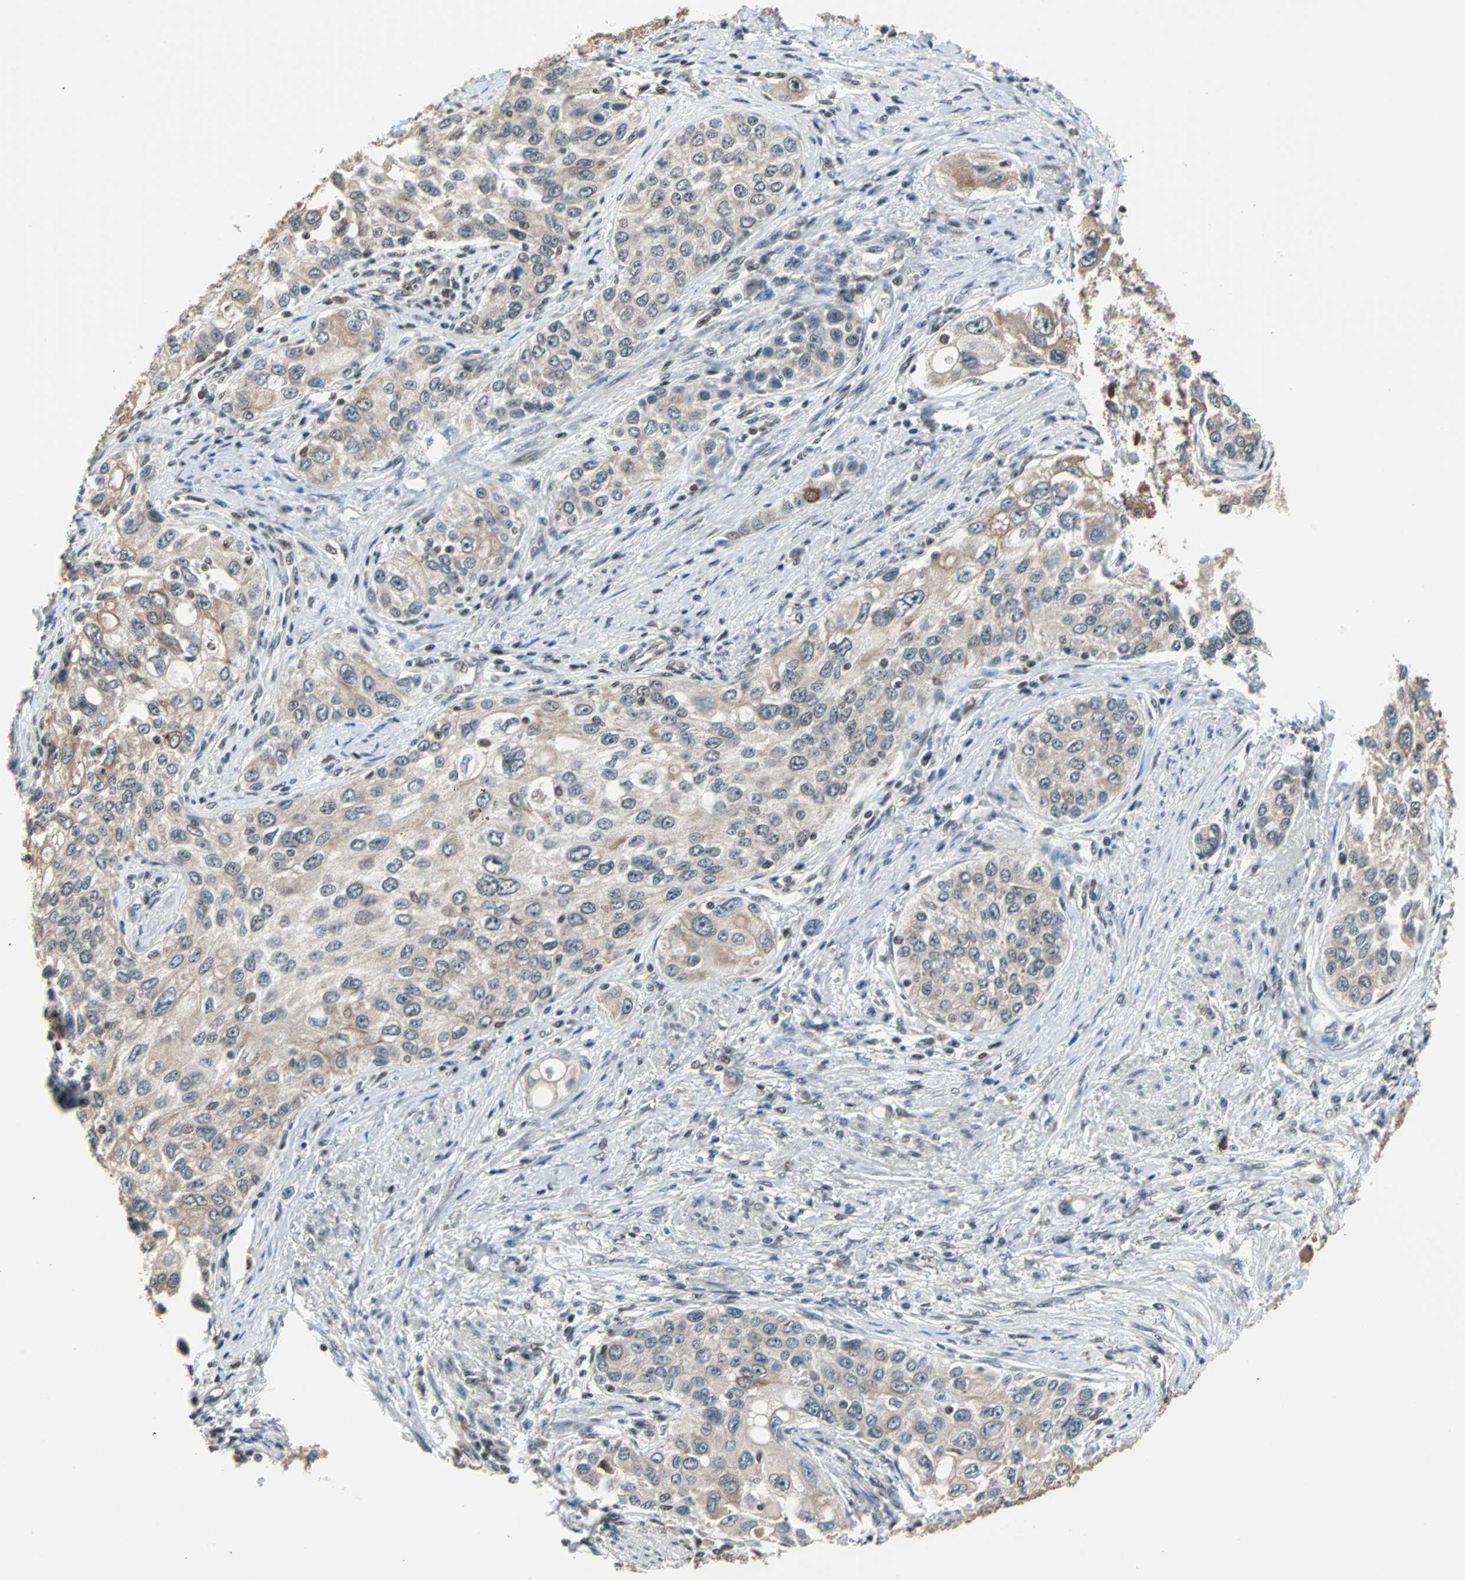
{"staining": {"intensity": "weak", "quantity": ">75%", "location": "cytoplasmic/membranous"}, "tissue": "urothelial cancer", "cell_type": "Tumor cells", "image_type": "cancer", "snomed": [{"axis": "morphology", "description": "Urothelial carcinoma, High grade"}, {"axis": "topography", "description": "Urinary bladder"}], "caption": "A low amount of weak cytoplasmic/membranous expression is identified in approximately >75% of tumor cells in urothelial carcinoma (high-grade) tissue.", "gene": "TERF2IP", "patient": {"sex": "female", "age": 56}}